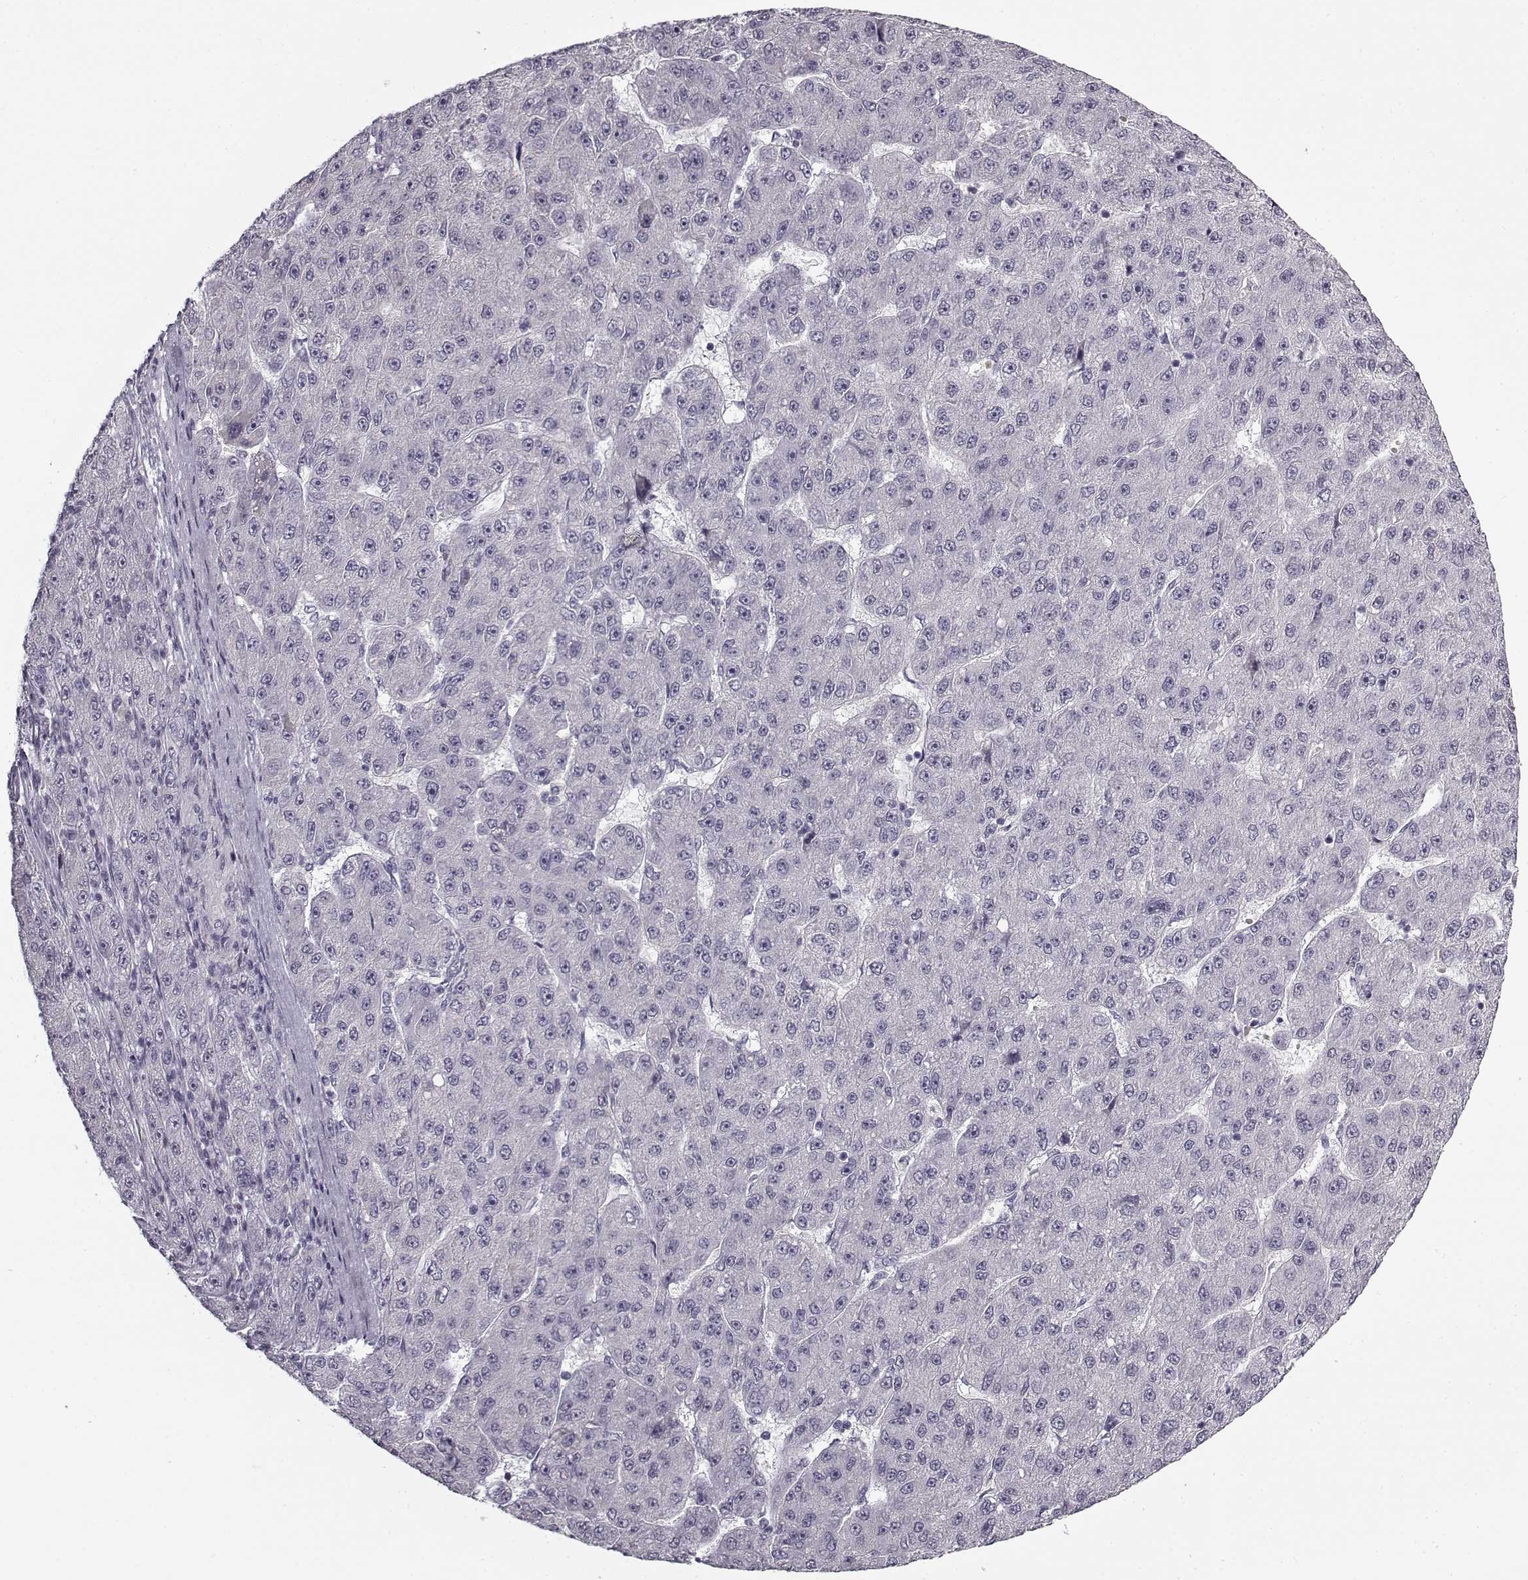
{"staining": {"intensity": "negative", "quantity": "none", "location": "none"}, "tissue": "liver cancer", "cell_type": "Tumor cells", "image_type": "cancer", "snomed": [{"axis": "morphology", "description": "Carcinoma, Hepatocellular, NOS"}, {"axis": "topography", "description": "Liver"}], "caption": "IHC of hepatocellular carcinoma (liver) displays no expression in tumor cells.", "gene": "SNCA", "patient": {"sex": "male", "age": 67}}